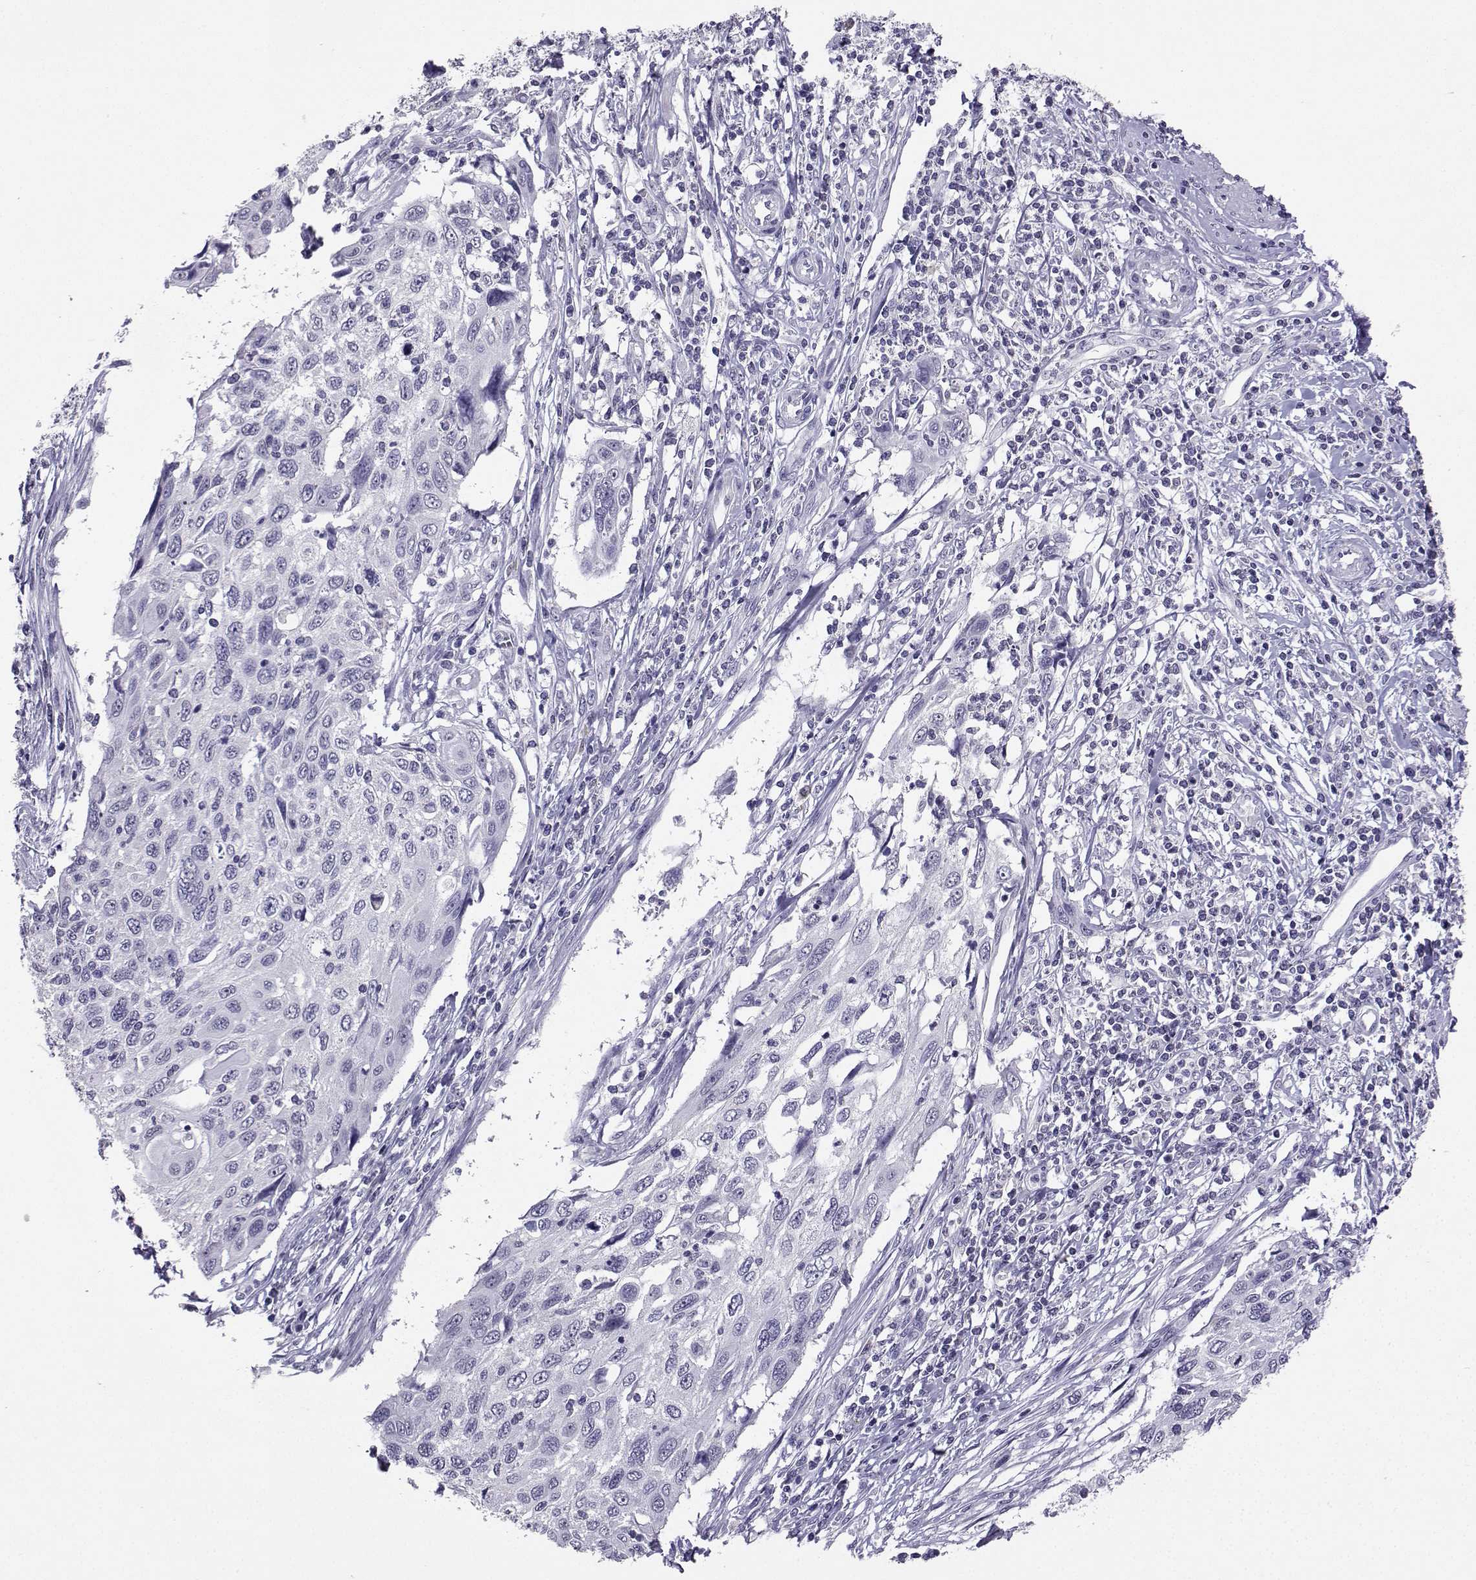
{"staining": {"intensity": "negative", "quantity": "none", "location": "none"}, "tissue": "cervical cancer", "cell_type": "Tumor cells", "image_type": "cancer", "snomed": [{"axis": "morphology", "description": "Squamous cell carcinoma, NOS"}, {"axis": "topography", "description": "Cervix"}], "caption": "A photomicrograph of cervical cancer (squamous cell carcinoma) stained for a protein displays no brown staining in tumor cells.", "gene": "TBR1", "patient": {"sex": "female", "age": 70}}